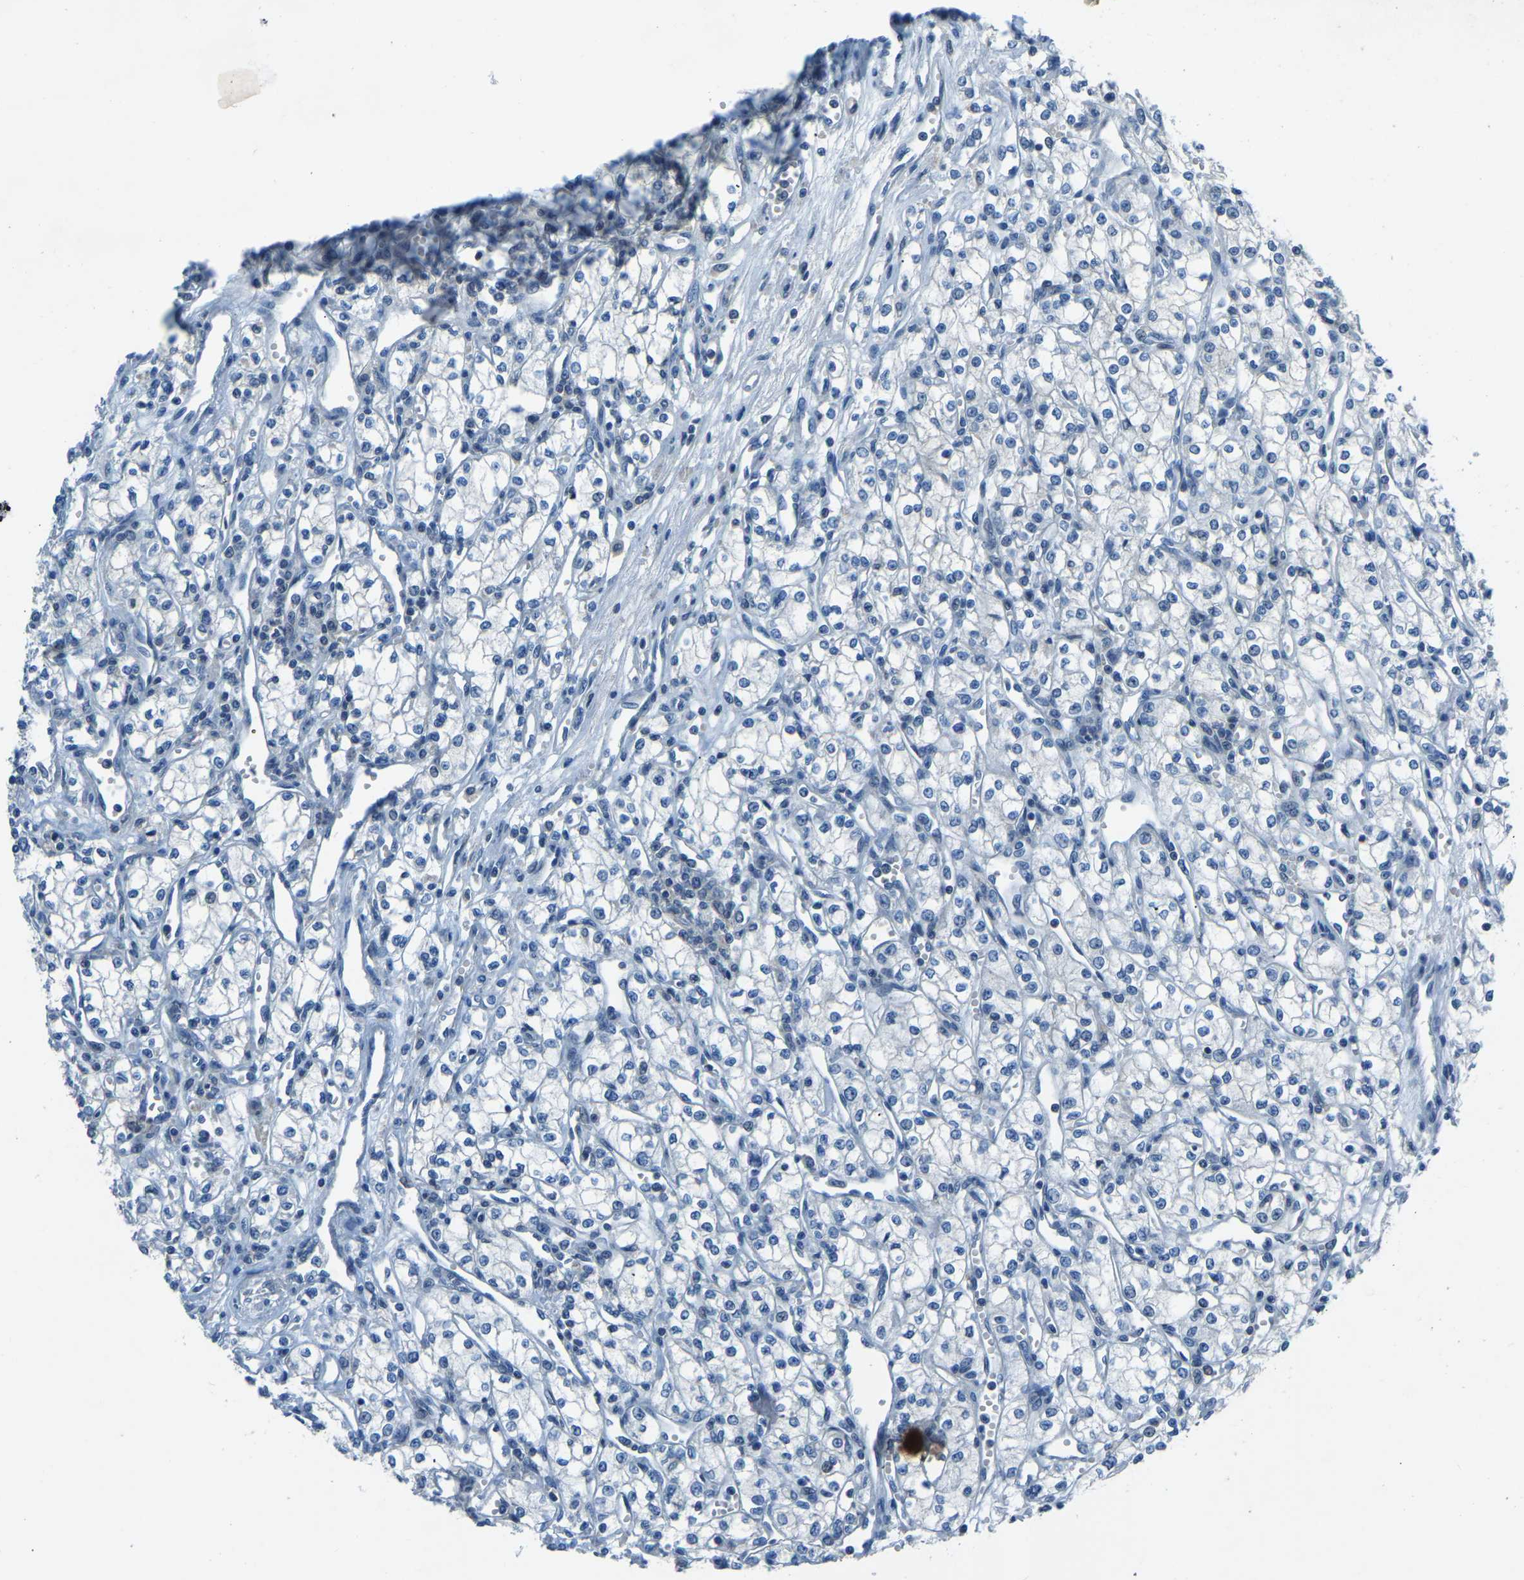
{"staining": {"intensity": "negative", "quantity": "none", "location": "none"}, "tissue": "renal cancer", "cell_type": "Tumor cells", "image_type": "cancer", "snomed": [{"axis": "morphology", "description": "Adenocarcinoma, NOS"}, {"axis": "topography", "description": "Kidney"}], "caption": "Immunohistochemistry (IHC) histopathology image of human adenocarcinoma (renal) stained for a protein (brown), which reveals no positivity in tumor cells.", "gene": "XIRP1", "patient": {"sex": "male", "age": 59}}